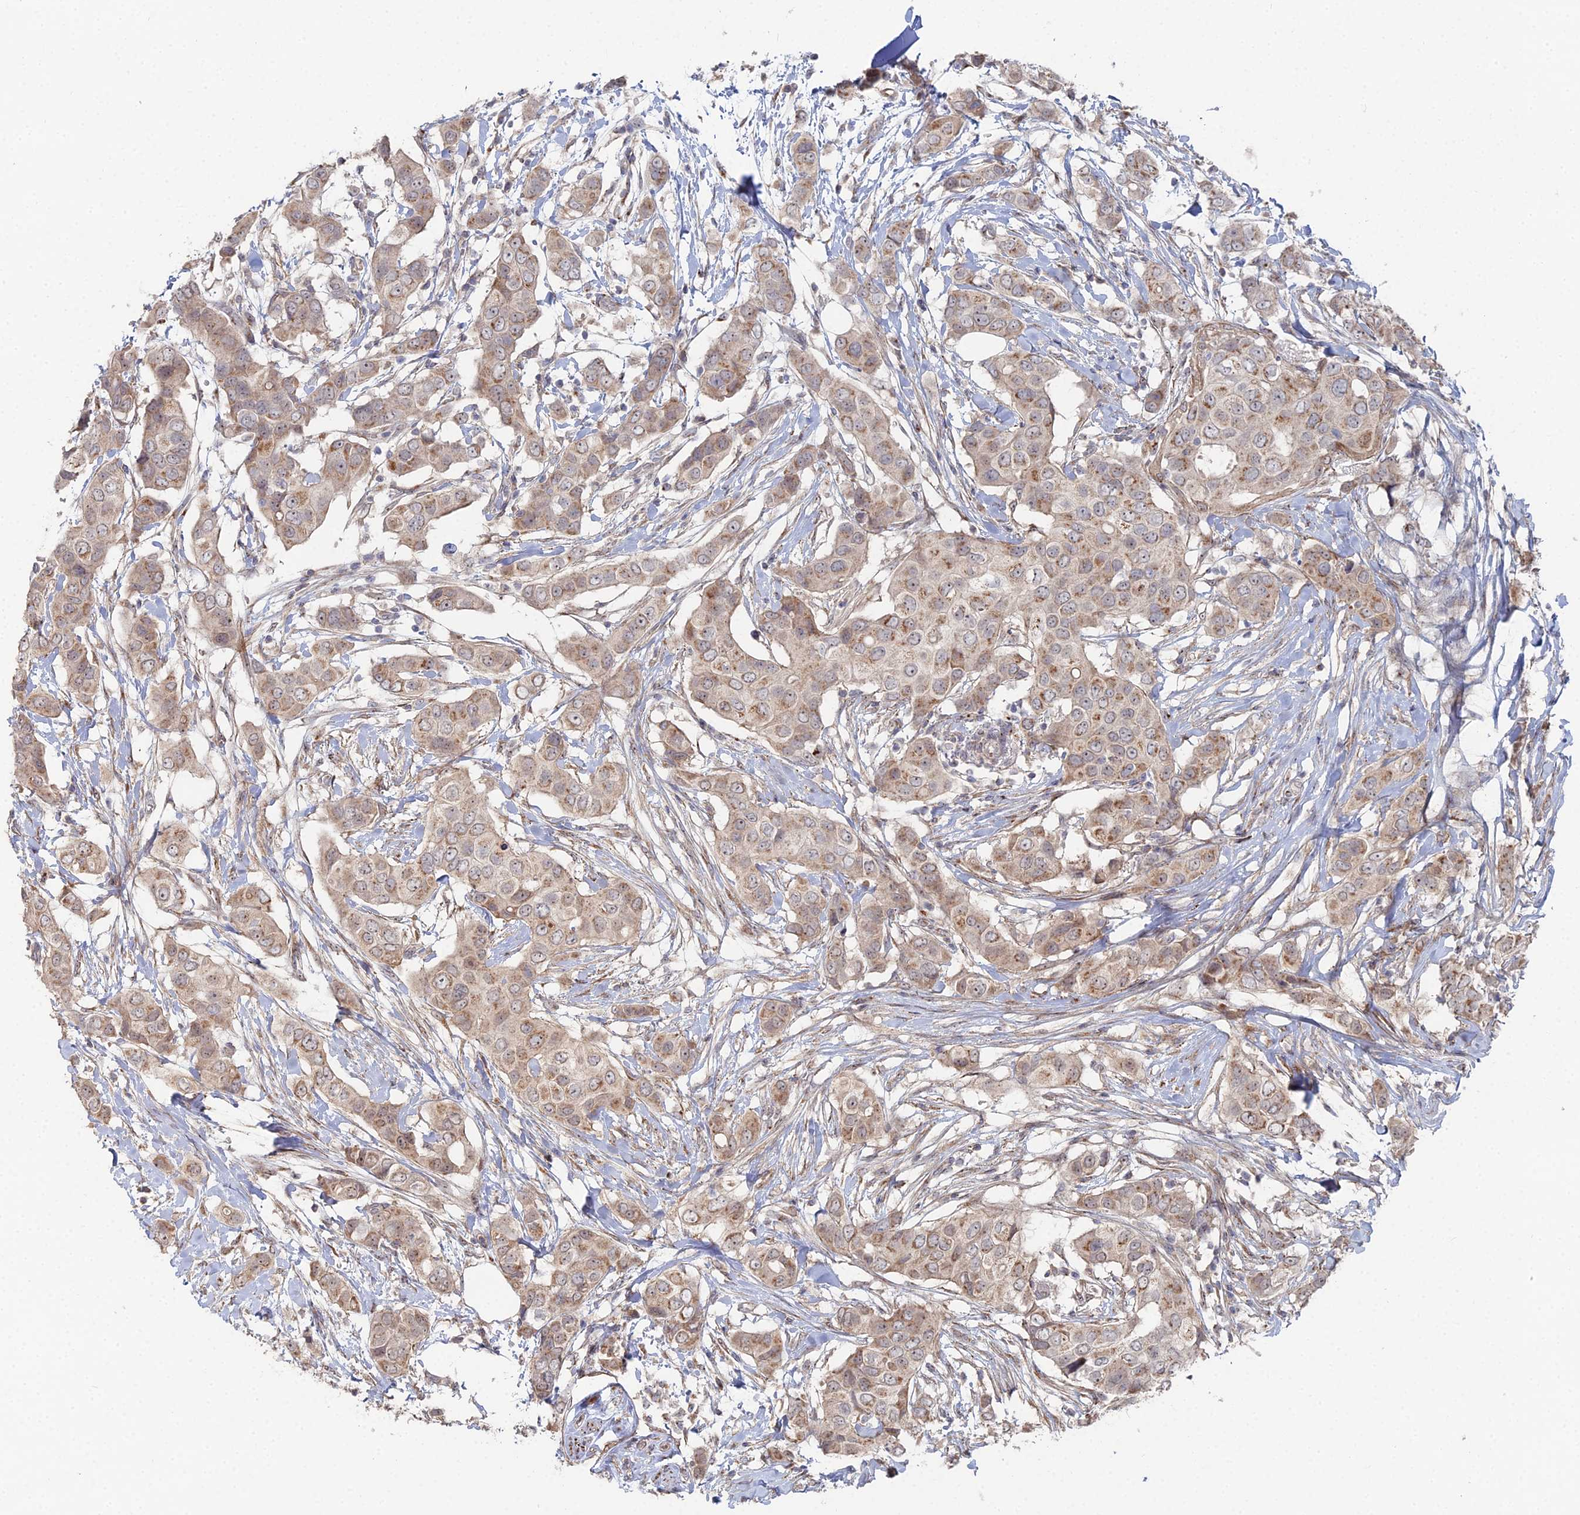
{"staining": {"intensity": "moderate", "quantity": ">75%", "location": "cytoplasmic/membranous"}, "tissue": "breast cancer", "cell_type": "Tumor cells", "image_type": "cancer", "snomed": [{"axis": "morphology", "description": "Lobular carcinoma"}, {"axis": "topography", "description": "Breast"}], "caption": "This is an image of IHC staining of breast cancer, which shows moderate positivity in the cytoplasmic/membranous of tumor cells.", "gene": "SGMS1", "patient": {"sex": "female", "age": 51}}